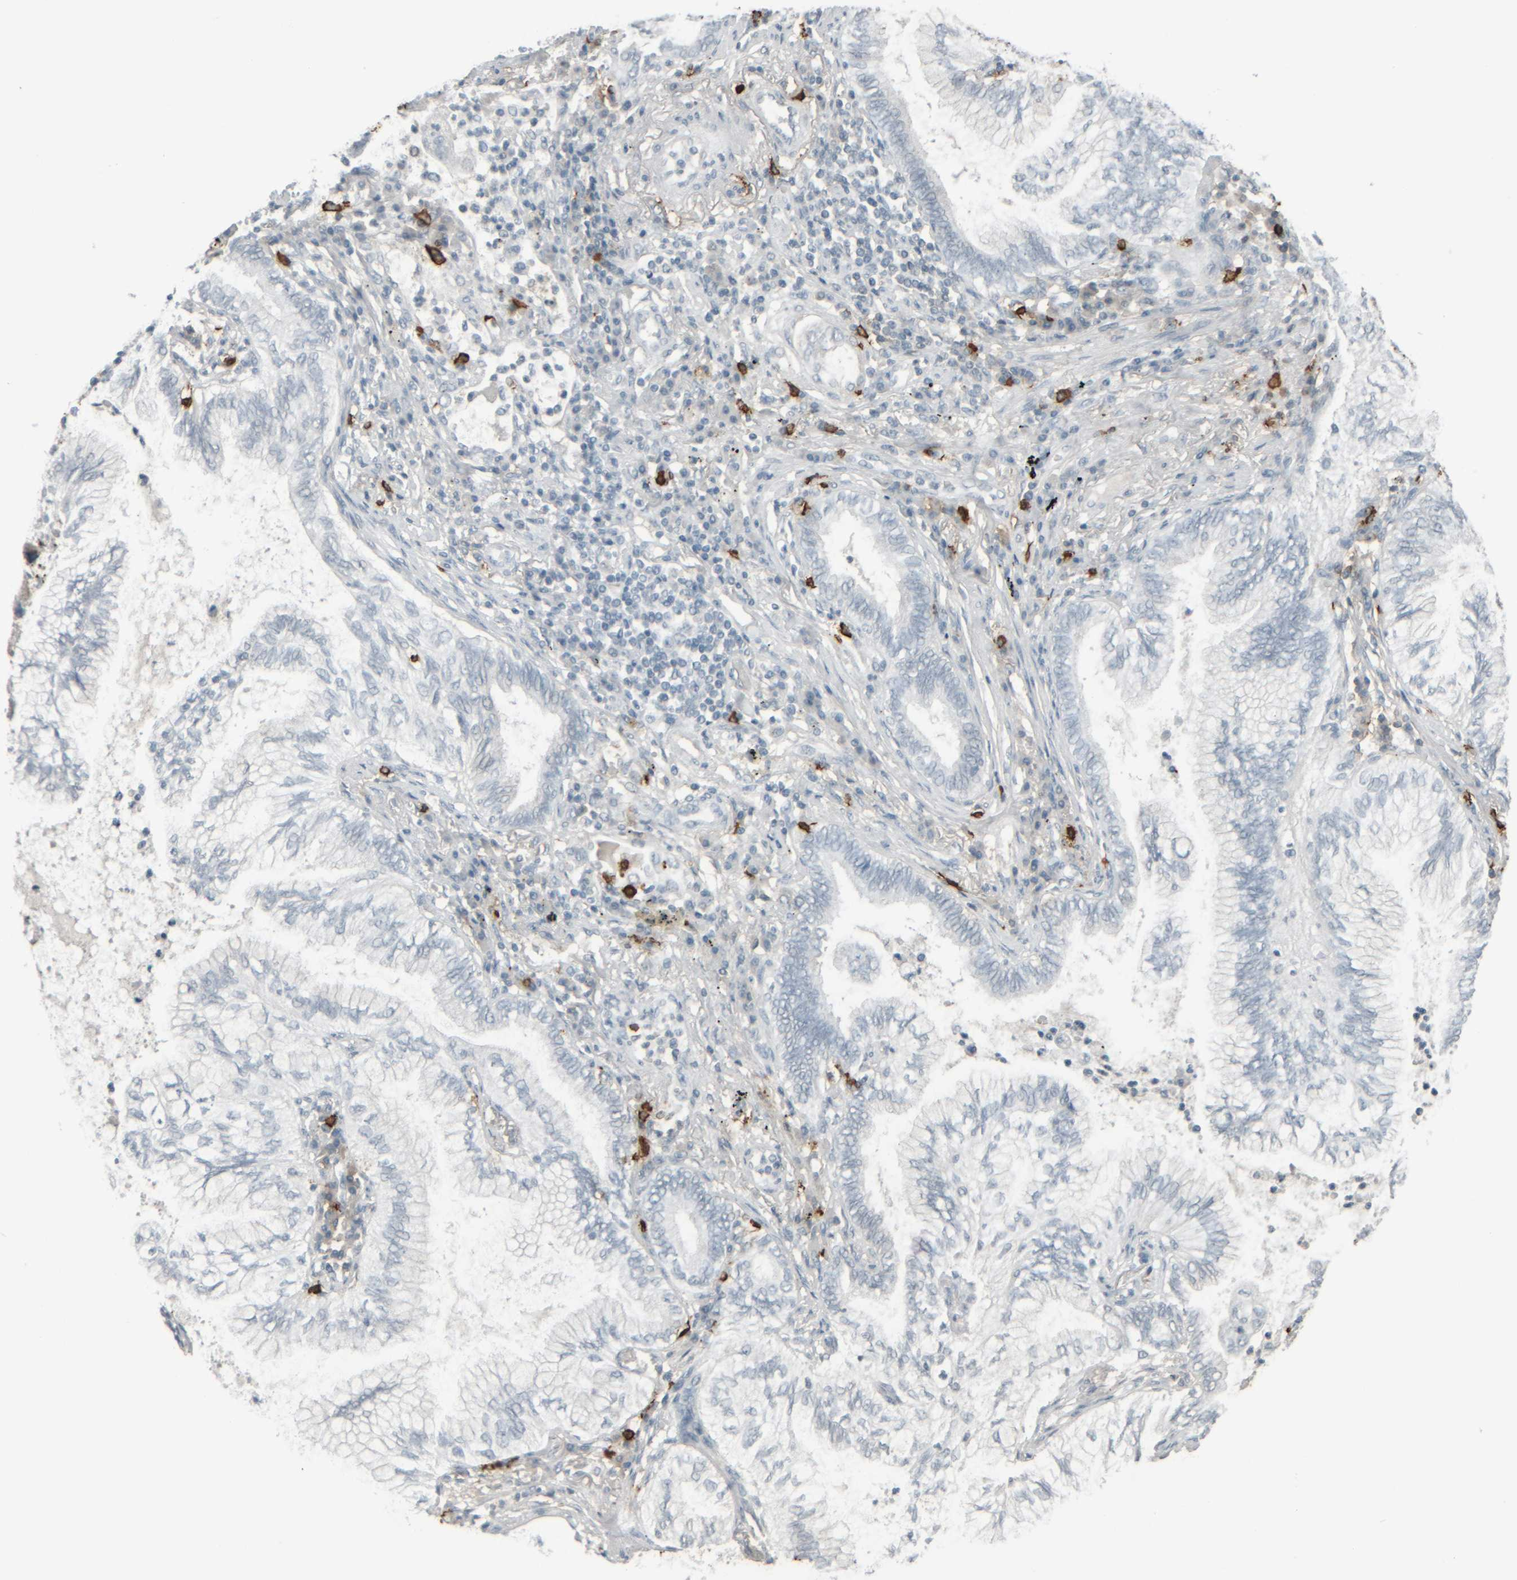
{"staining": {"intensity": "negative", "quantity": "none", "location": "none"}, "tissue": "lung cancer", "cell_type": "Tumor cells", "image_type": "cancer", "snomed": [{"axis": "morphology", "description": "Normal tissue, NOS"}, {"axis": "morphology", "description": "Adenocarcinoma, NOS"}, {"axis": "topography", "description": "Bronchus"}, {"axis": "topography", "description": "Lung"}], "caption": "Image shows no significant protein expression in tumor cells of adenocarcinoma (lung).", "gene": "TPSAB1", "patient": {"sex": "female", "age": 70}}